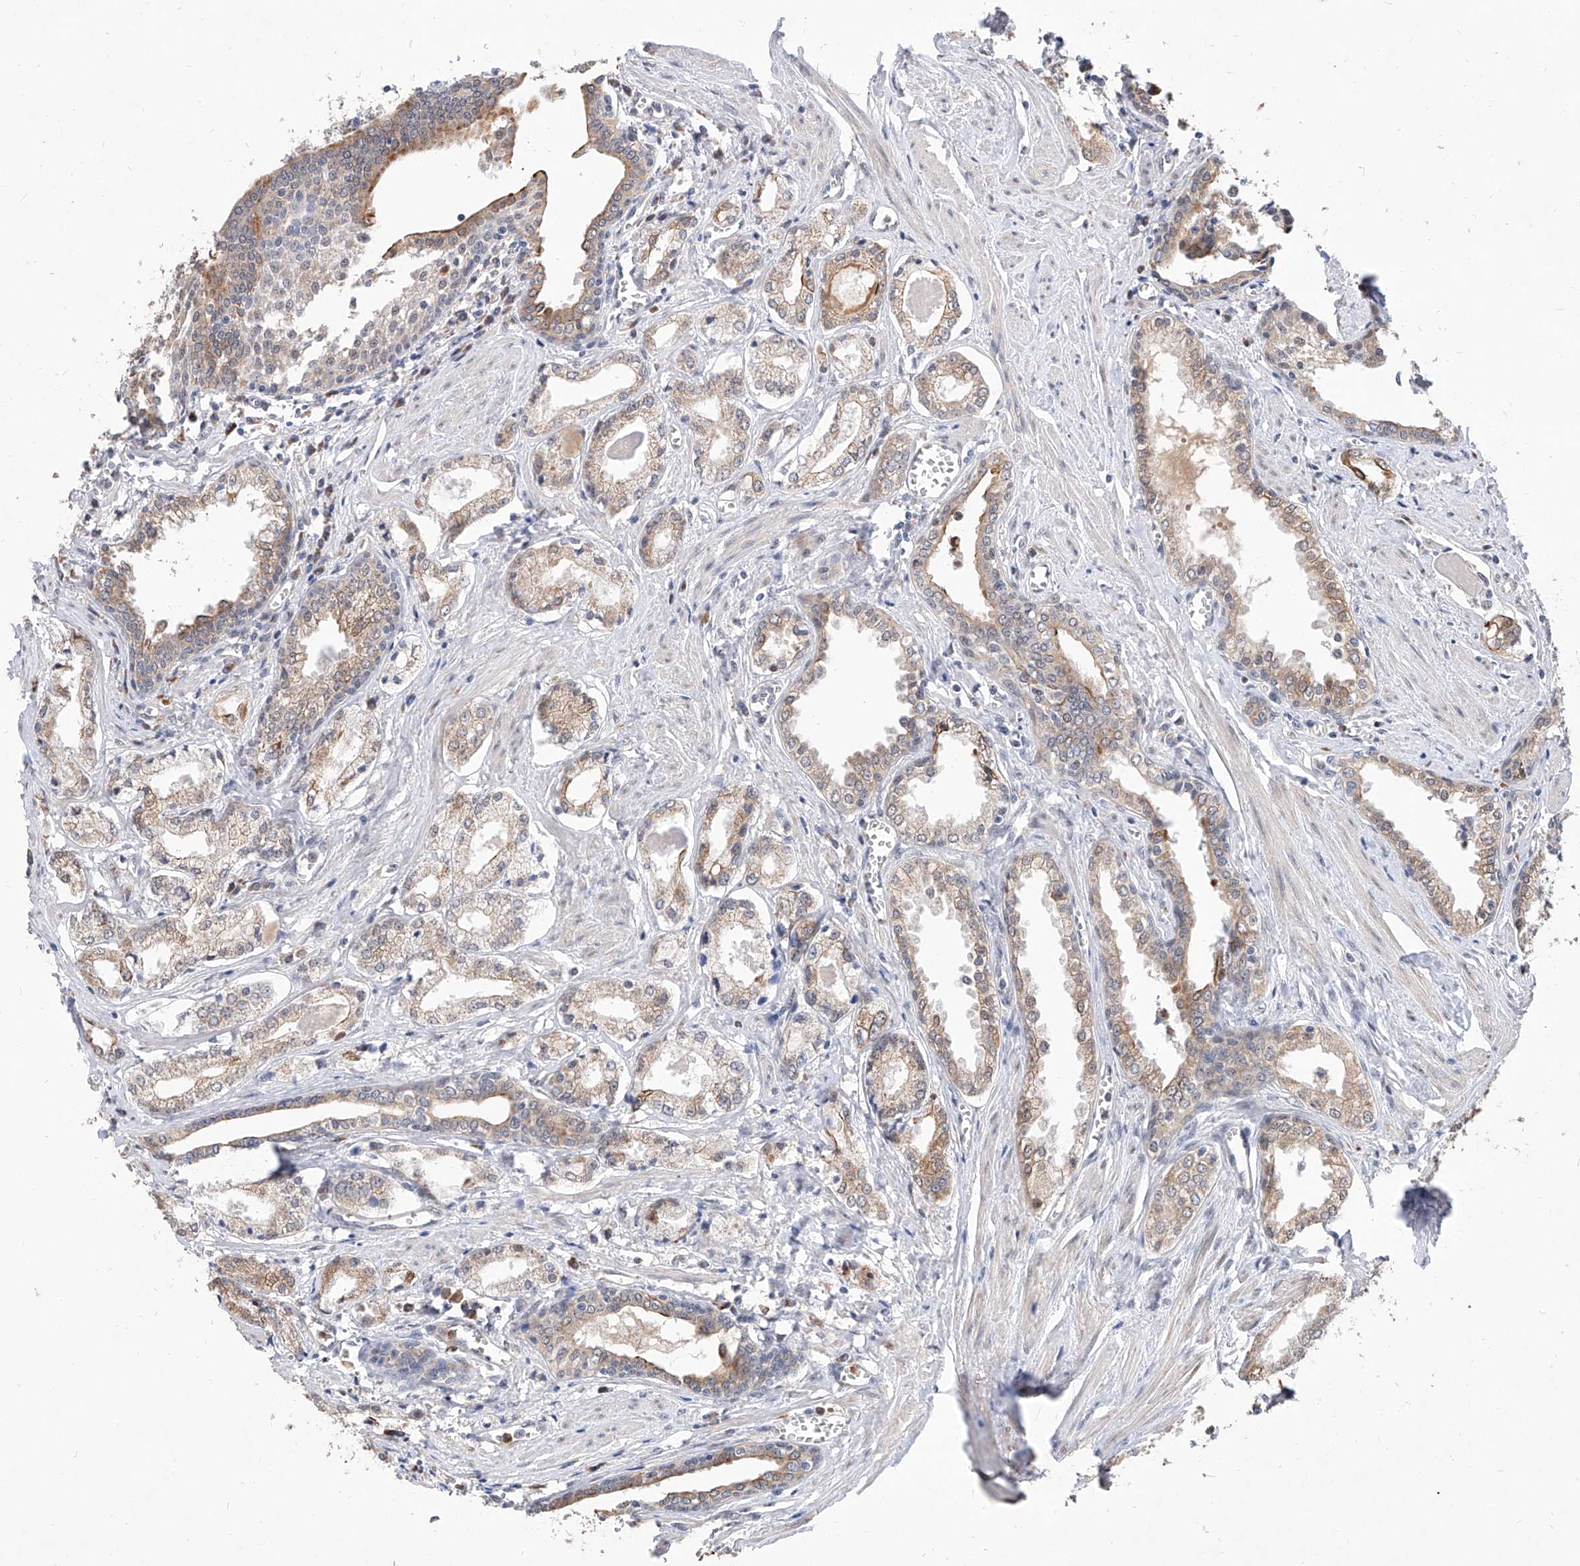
{"staining": {"intensity": "weak", "quantity": "25%-75%", "location": "cytoplasmic/membranous"}, "tissue": "prostate cancer", "cell_type": "Tumor cells", "image_type": "cancer", "snomed": [{"axis": "morphology", "description": "Adenocarcinoma, Low grade"}, {"axis": "topography", "description": "Prostate"}], "caption": "Immunohistochemical staining of prostate cancer (adenocarcinoma (low-grade)) shows low levels of weak cytoplasmic/membranous expression in approximately 25%-75% of tumor cells.", "gene": "MFSD4B", "patient": {"sex": "male", "age": 60}}